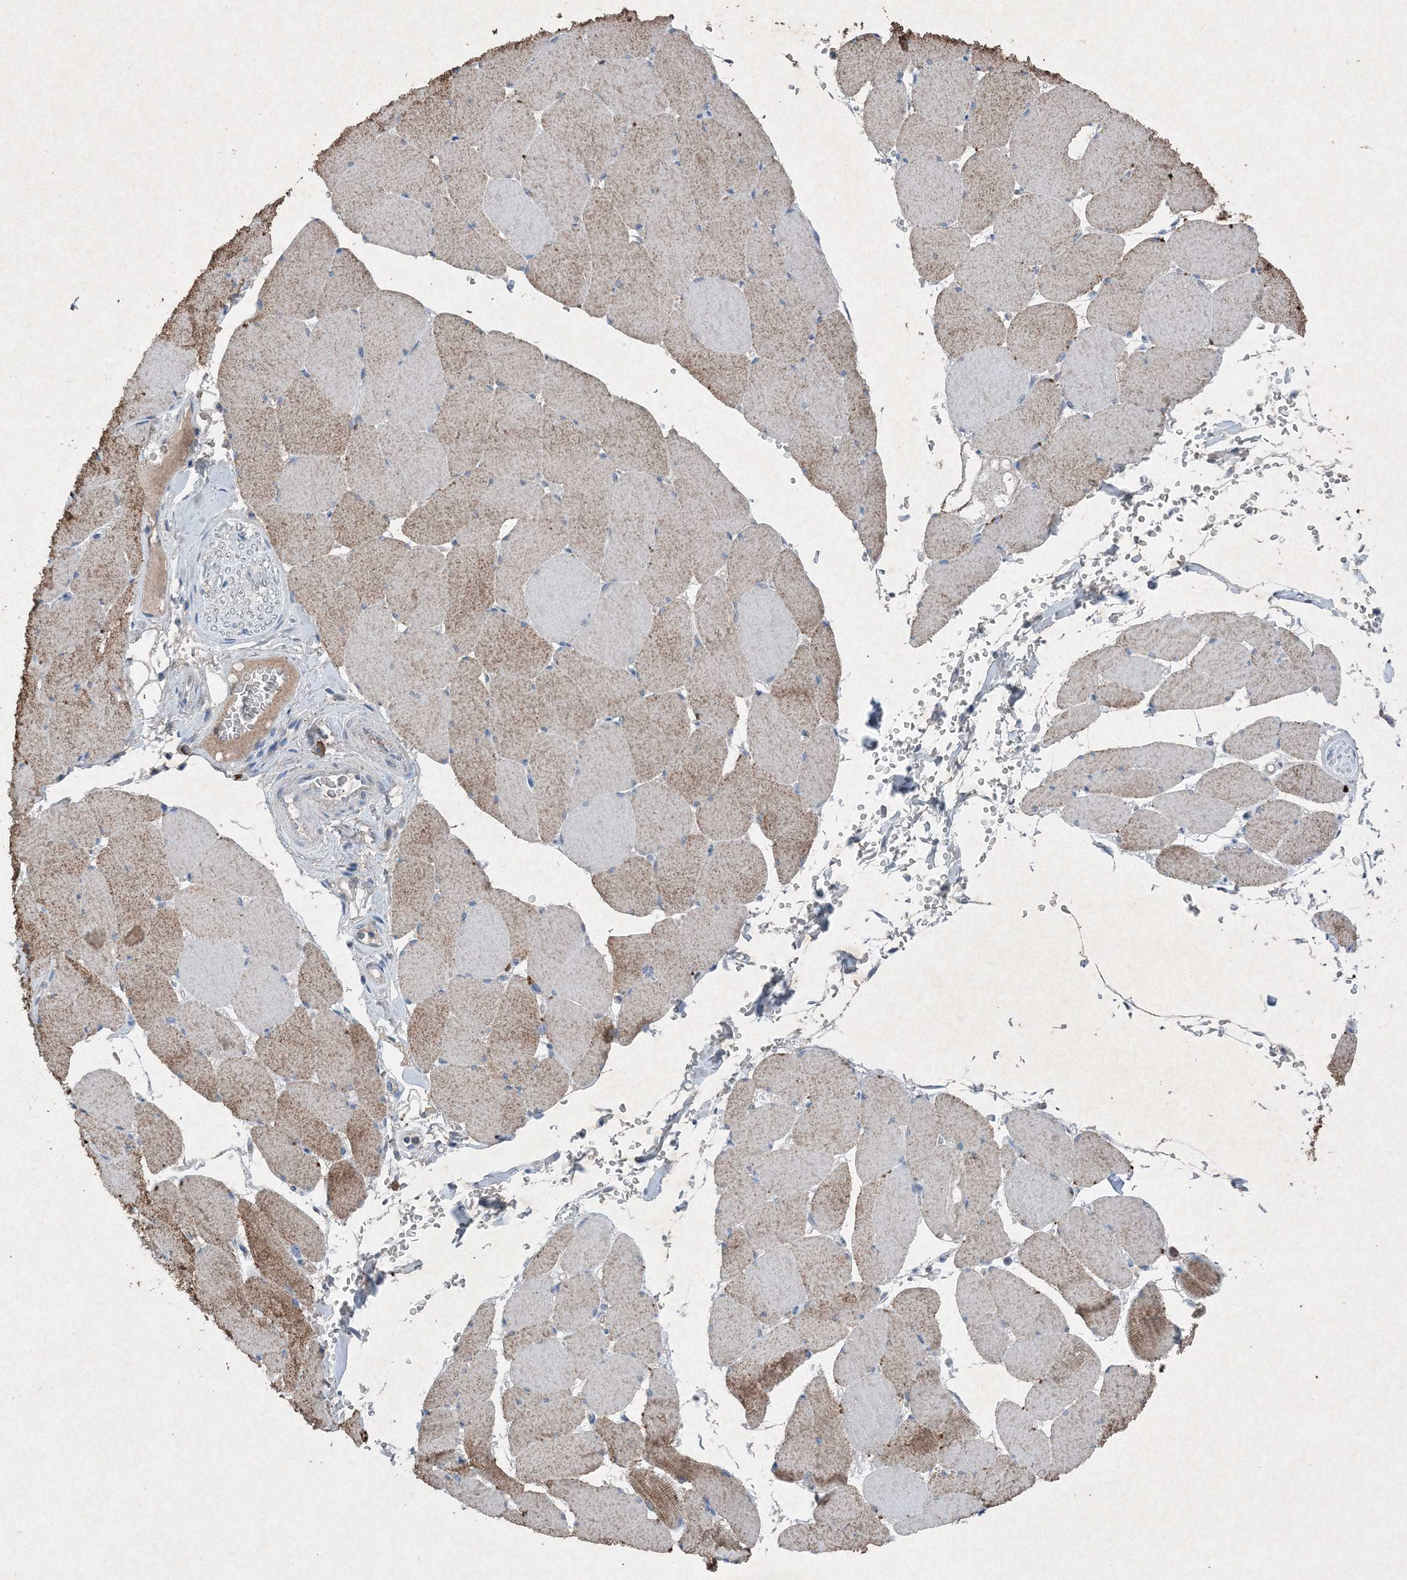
{"staining": {"intensity": "moderate", "quantity": "<25%", "location": "cytoplasmic/membranous"}, "tissue": "skeletal muscle", "cell_type": "Myocytes", "image_type": "normal", "snomed": [{"axis": "morphology", "description": "Normal tissue, NOS"}, {"axis": "topography", "description": "Skeletal muscle"}, {"axis": "topography", "description": "Head-Neck"}], "caption": "Immunohistochemistry of unremarkable human skeletal muscle demonstrates low levels of moderate cytoplasmic/membranous expression in about <25% of myocytes.", "gene": "FCN3", "patient": {"sex": "male", "age": 66}}